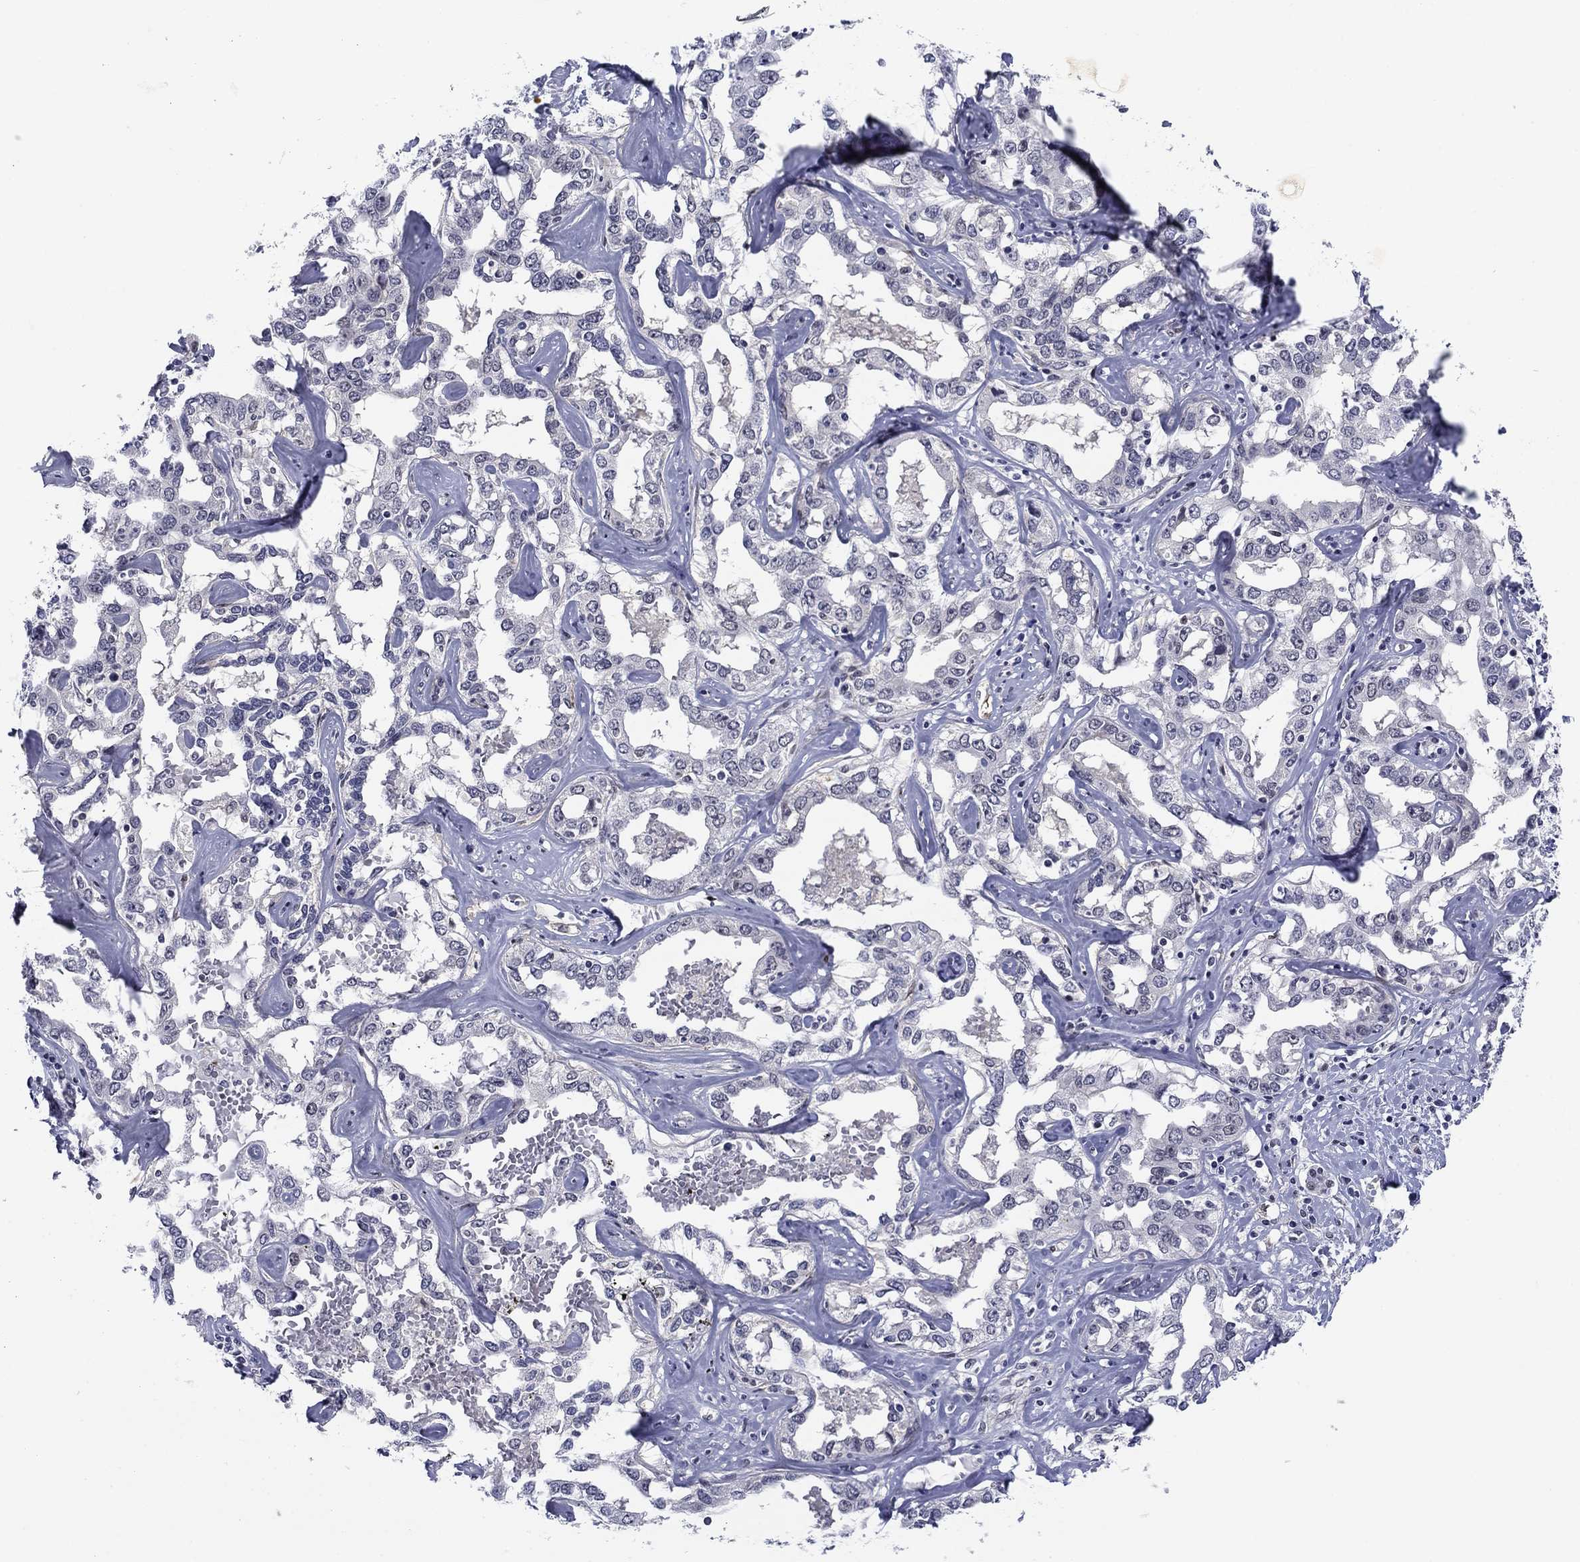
{"staining": {"intensity": "negative", "quantity": "none", "location": "none"}, "tissue": "liver cancer", "cell_type": "Tumor cells", "image_type": "cancer", "snomed": [{"axis": "morphology", "description": "Cholangiocarcinoma"}, {"axis": "topography", "description": "Liver"}], "caption": "A high-resolution micrograph shows immunohistochemistry (IHC) staining of liver cholangiocarcinoma, which exhibits no significant staining in tumor cells.", "gene": "TIGD4", "patient": {"sex": "male", "age": 59}}